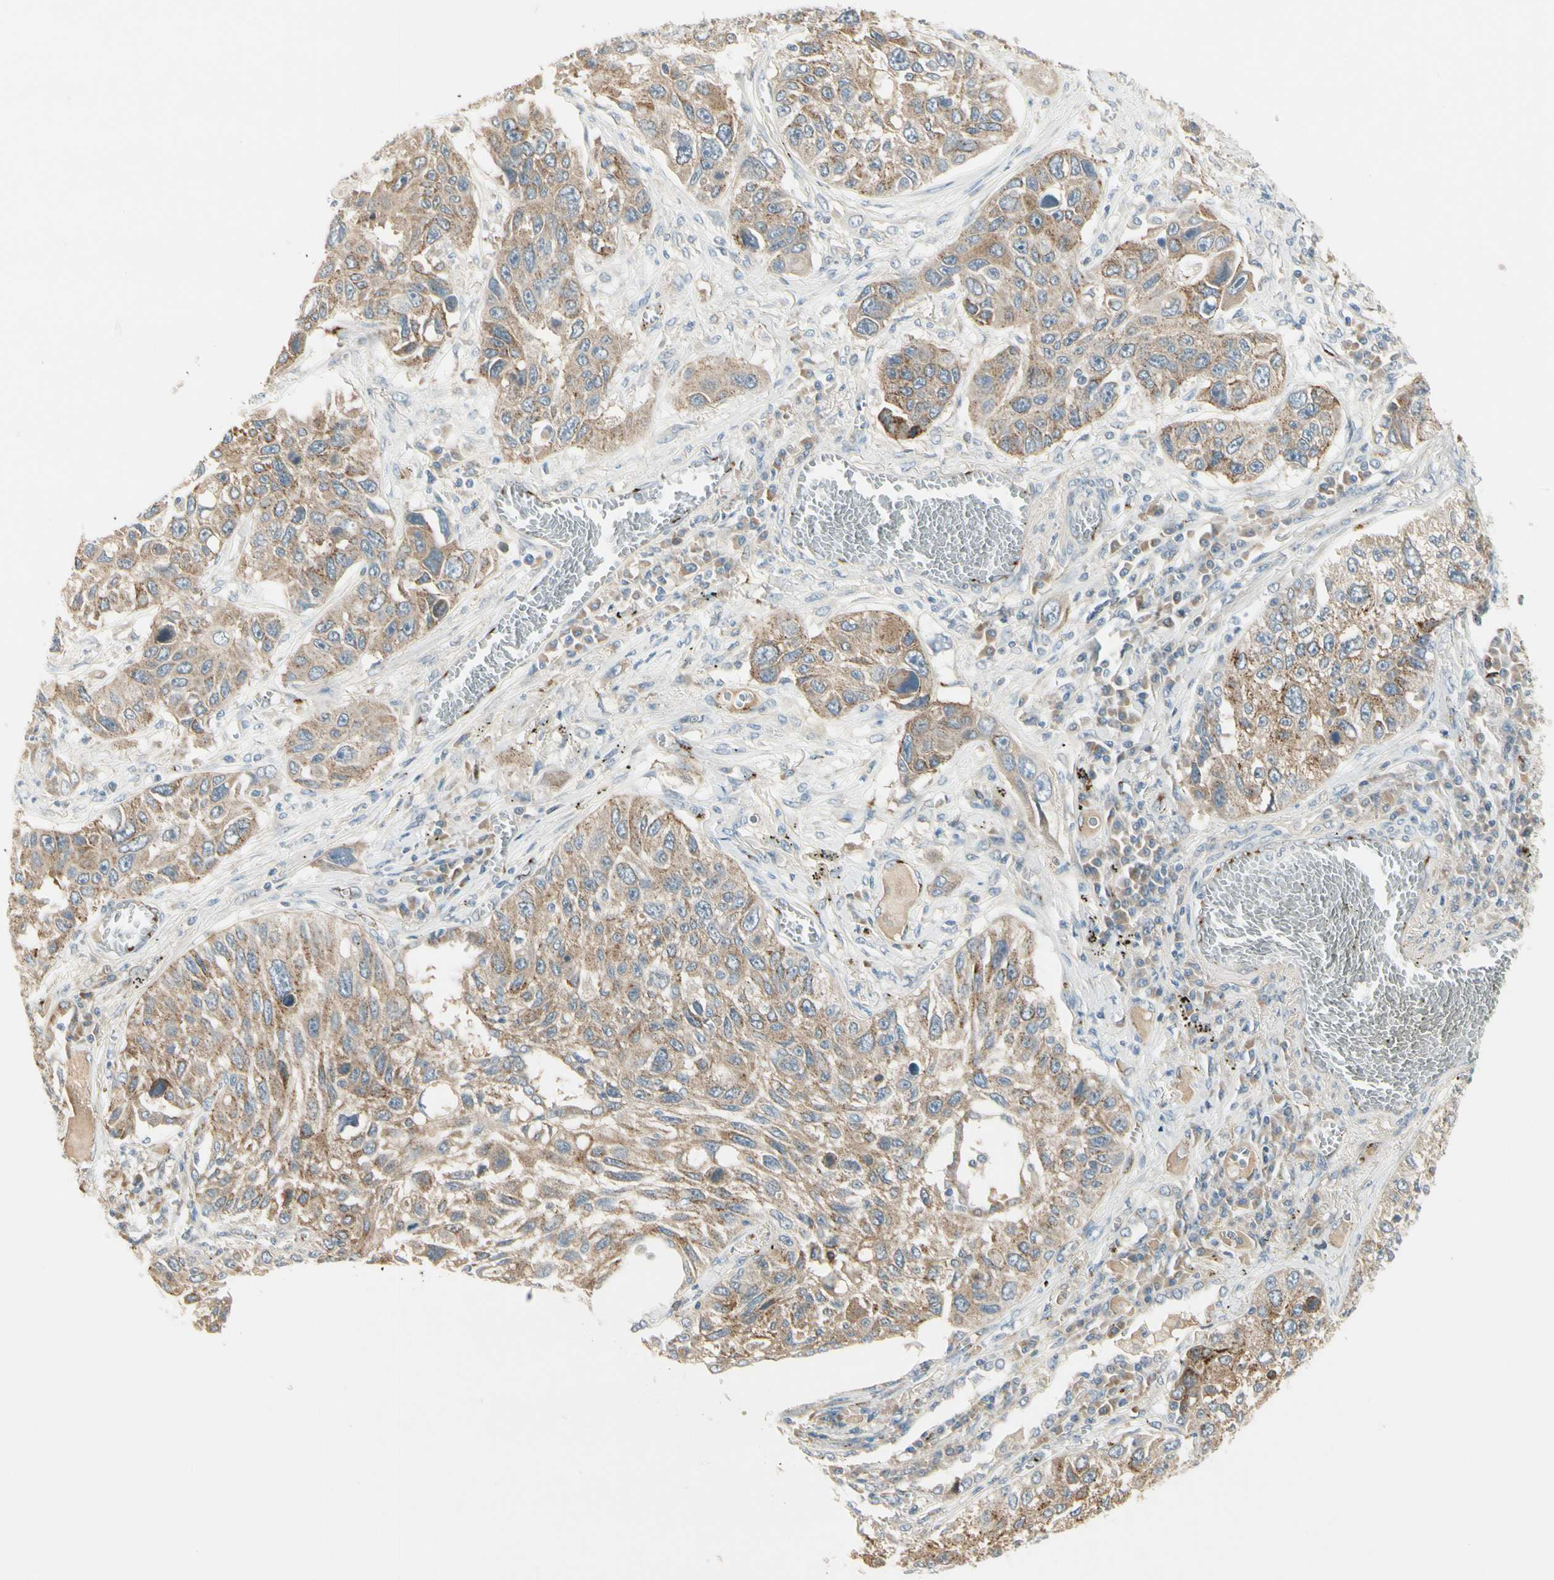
{"staining": {"intensity": "weak", "quantity": ">75%", "location": "cytoplasmic/membranous"}, "tissue": "lung cancer", "cell_type": "Tumor cells", "image_type": "cancer", "snomed": [{"axis": "morphology", "description": "Squamous cell carcinoma, NOS"}, {"axis": "topography", "description": "Lung"}], "caption": "IHC micrograph of squamous cell carcinoma (lung) stained for a protein (brown), which displays low levels of weak cytoplasmic/membranous staining in approximately >75% of tumor cells.", "gene": "MANSC1", "patient": {"sex": "male", "age": 71}}